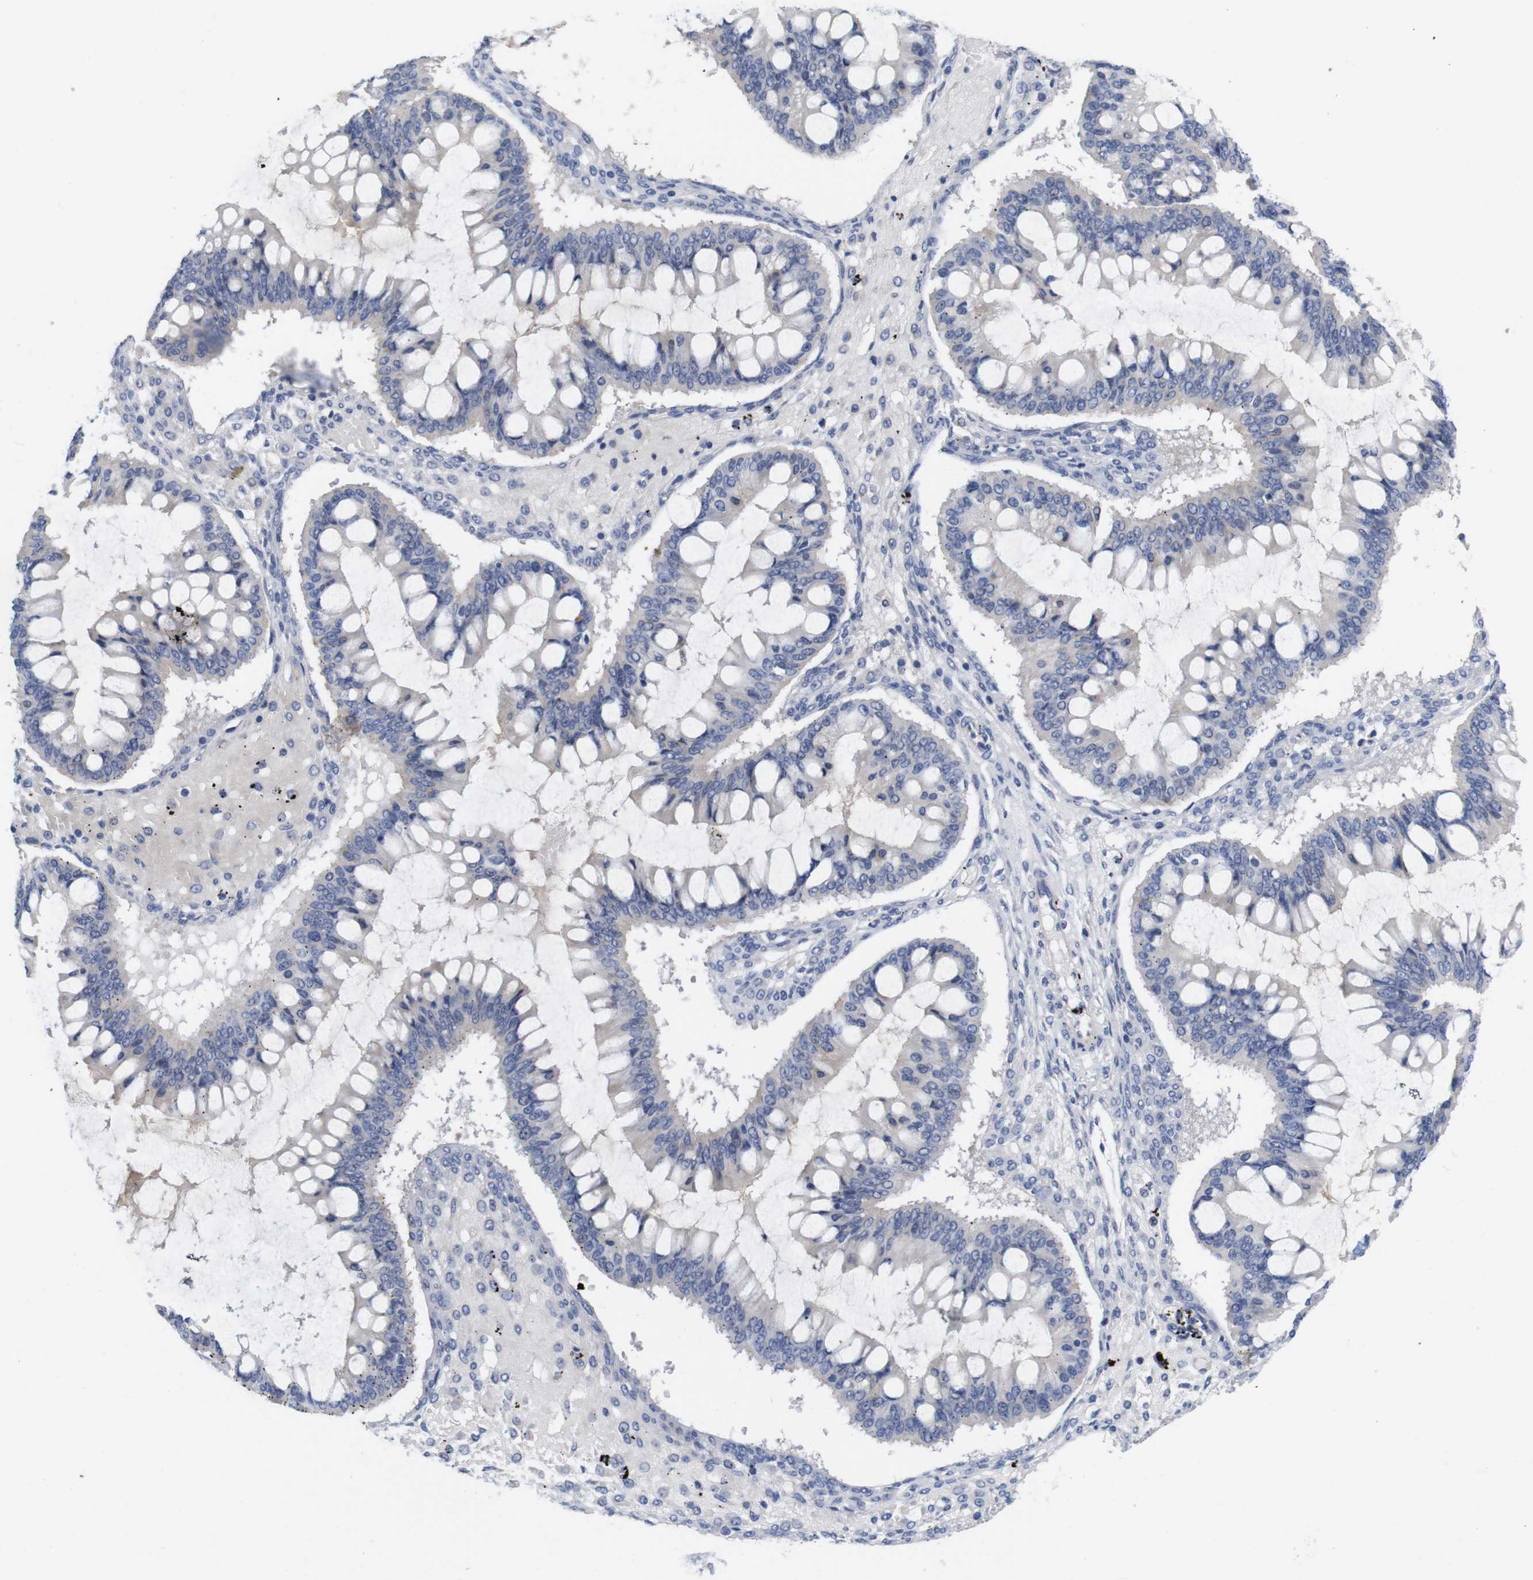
{"staining": {"intensity": "negative", "quantity": "none", "location": "none"}, "tissue": "ovarian cancer", "cell_type": "Tumor cells", "image_type": "cancer", "snomed": [{"axis": "morphology", "description": "Cystadenocarcinoma, mucinous, NOS"}, {"axis": "topography", "description": "Ovary"}], "caption": "Immunohistochemistry (IHC) of human ovarian cancer (mucinous cystadenocarcinoma) demonstrates no expression in tumor cells.", "gene": "TNNI3", "patient": {"sex": "female", "age": 73}}